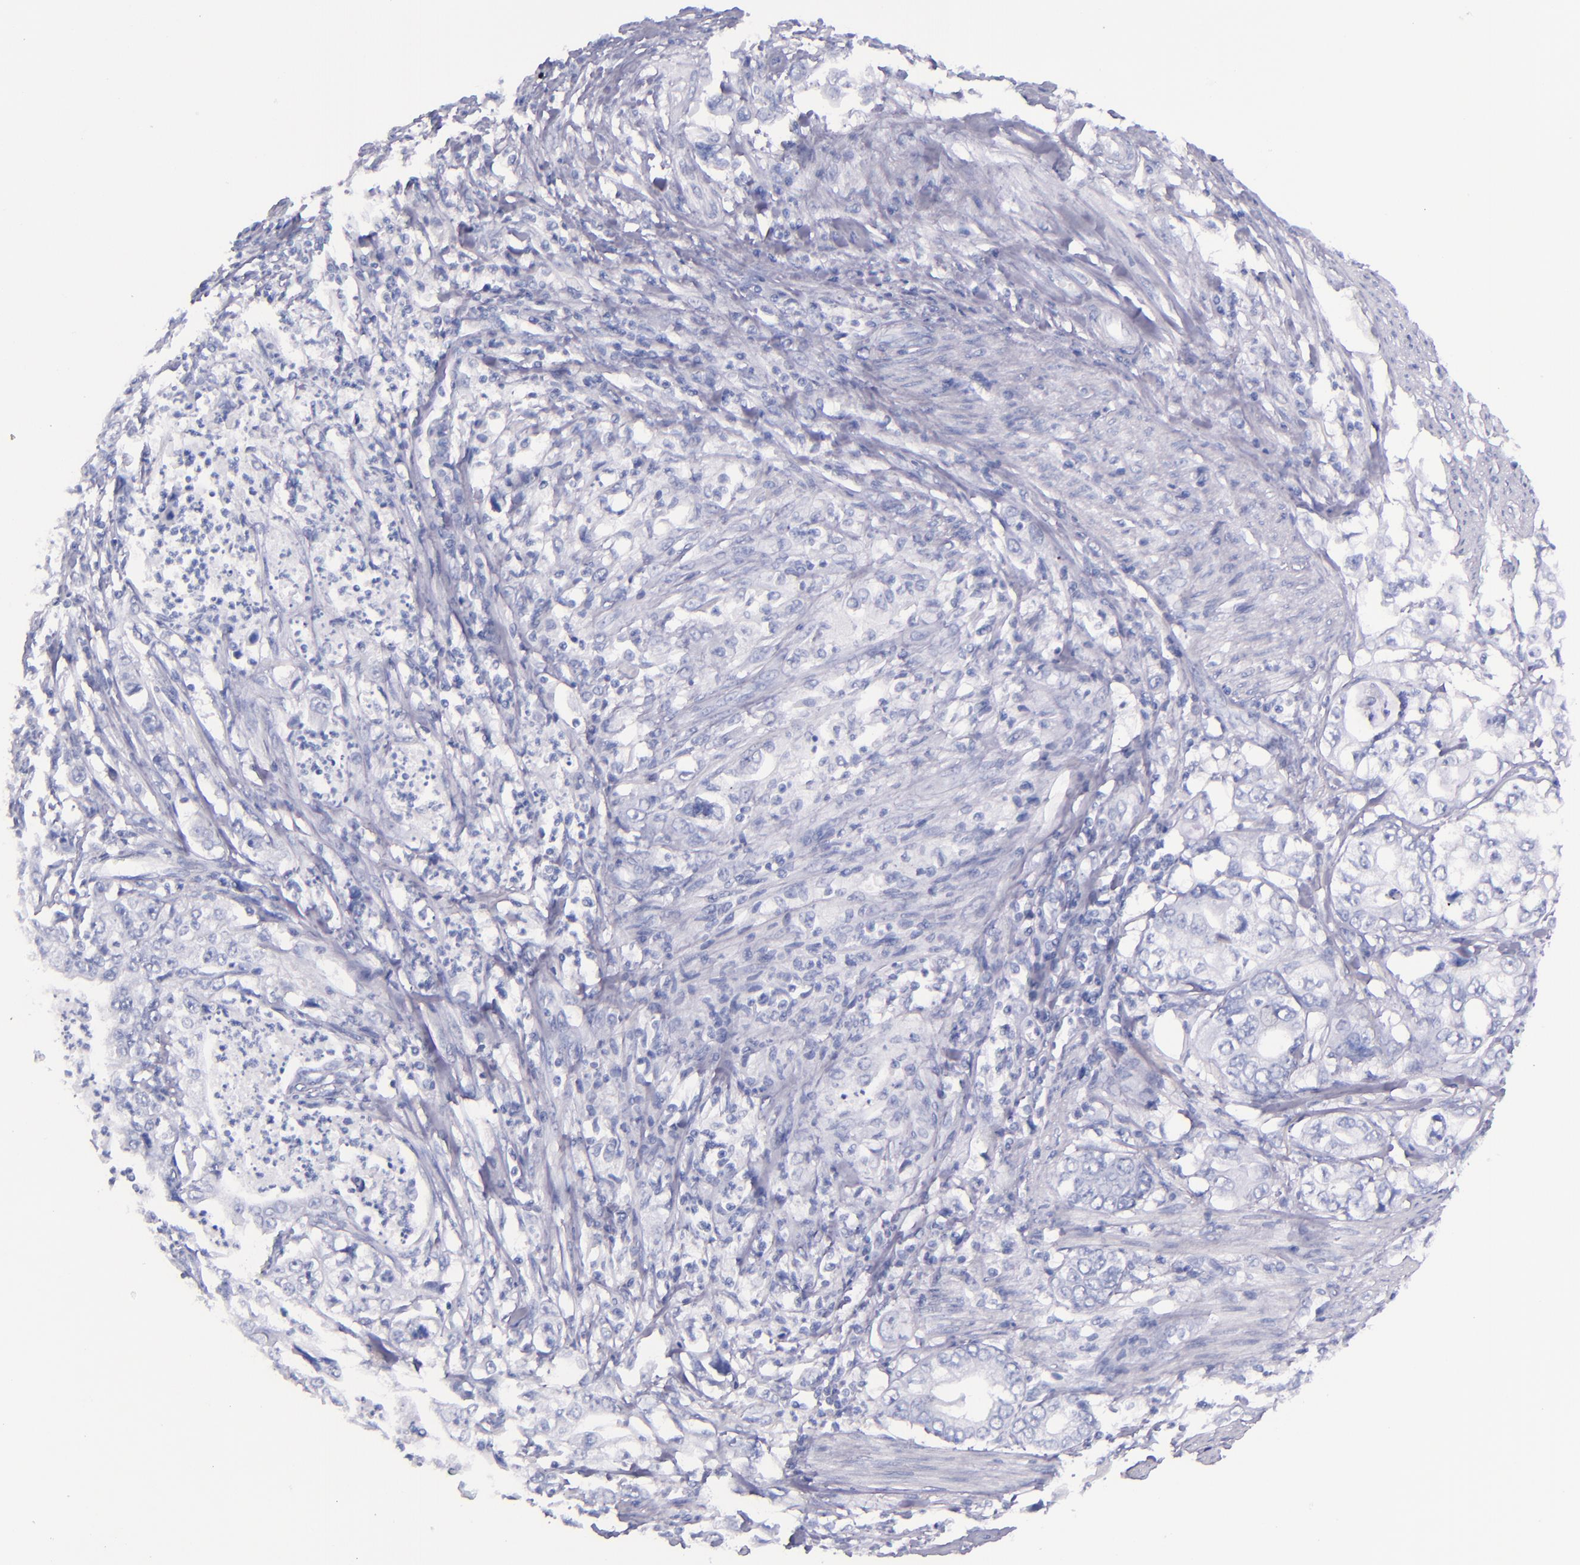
{"staining": {"intensity": "negative", "quantity": "none", "location": "none"}, "tissue": "stomach cancer", "cell_type": "Tumor cells", "image_type": "cancer", "snomed": [{"axis": "morphology", "description": "Adenocarcinoma, NOS"}, {"axis": "topography", "description": "Pancreas"}, {"axis": "topography", "description": "Stomach, upper"}], "caption": "IHC of adenocarcinoma (stomach) shows no expression in tumor cells.", "gene": "SFTPB", "patient": {"sex": "male", "age": 77}}